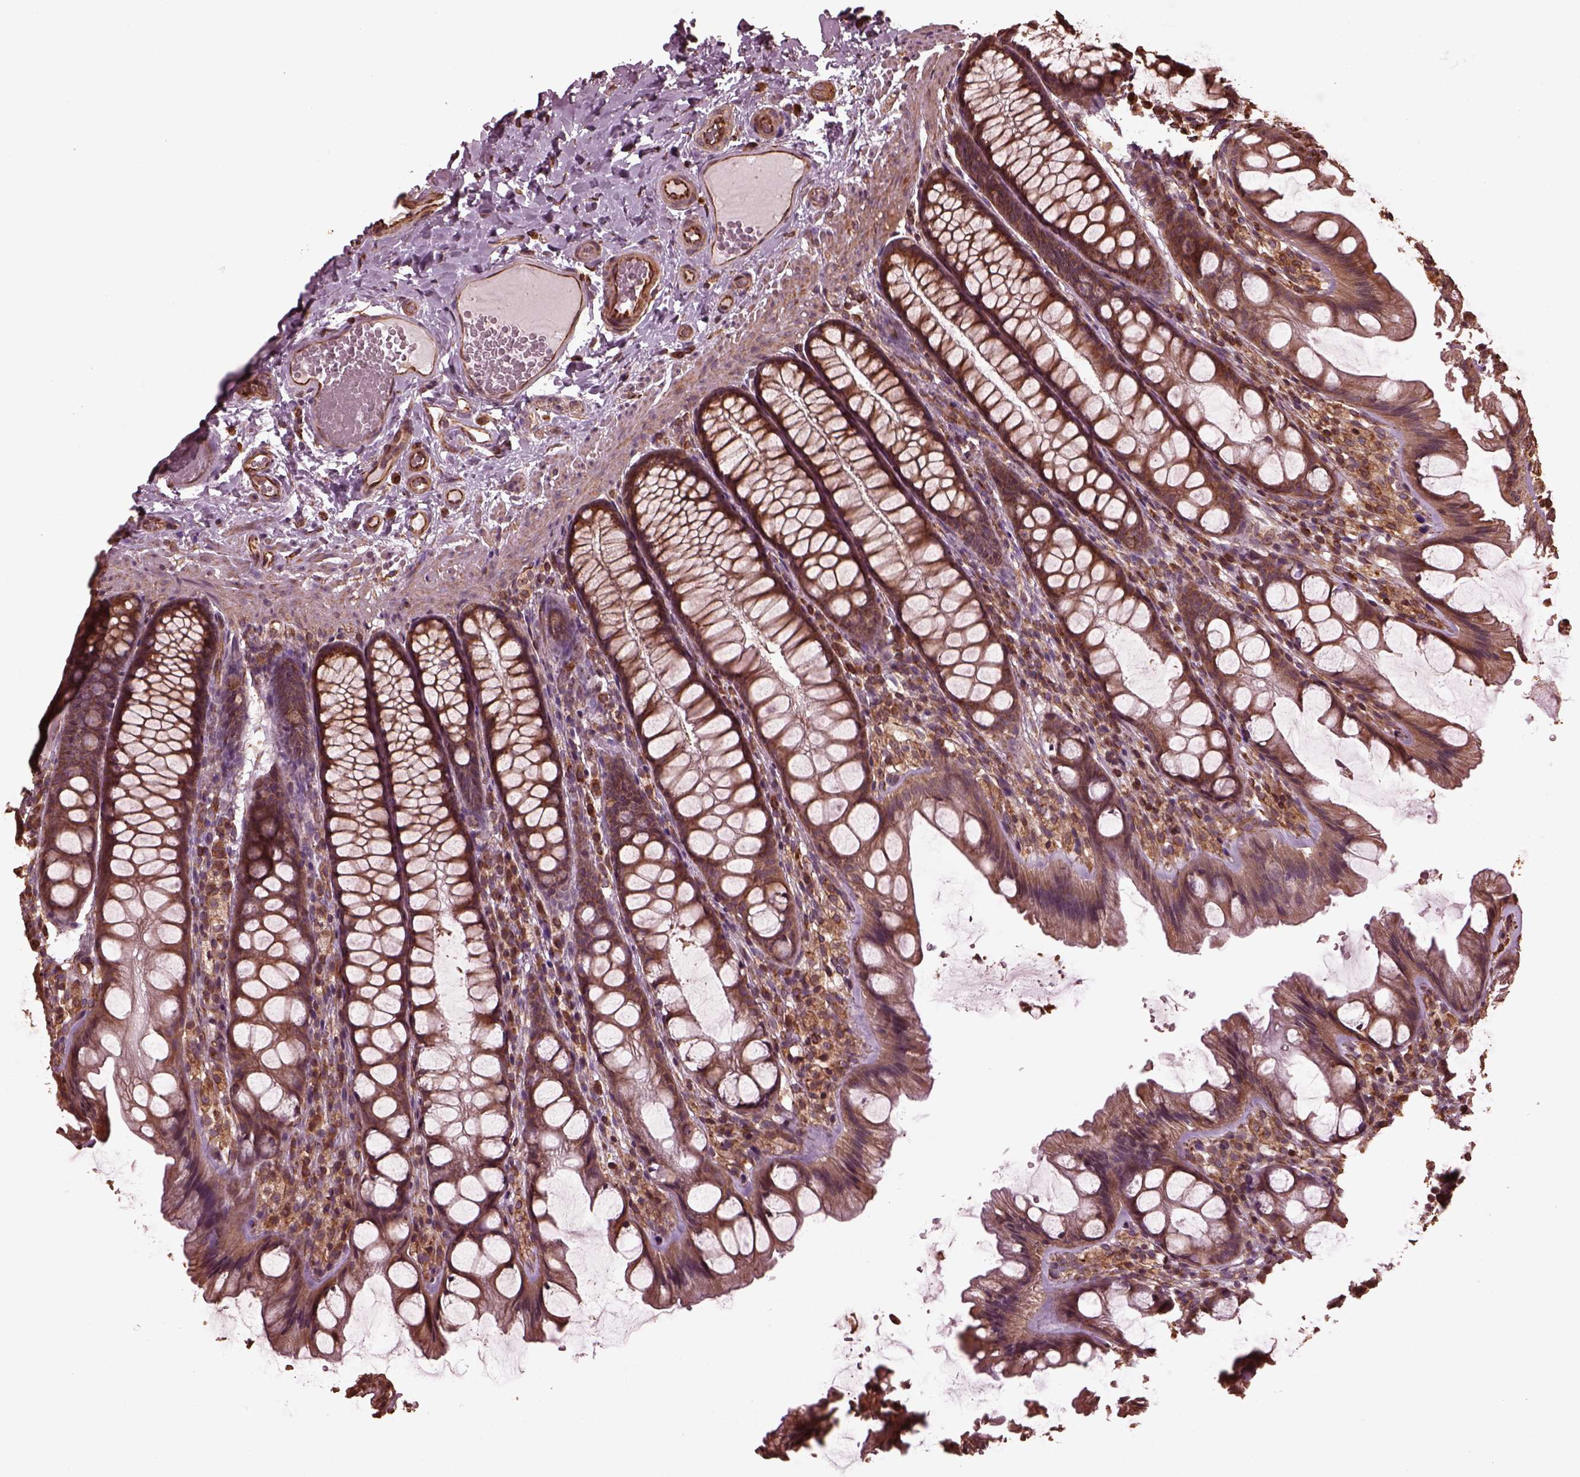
{"staining": {"intensity": "strong", "quantity": ">75%", "location": "cytoplasmic/membranous"}, "tissue": "colon", "cell_type": "Endothelial cells", "image_type": "normal", "snomed": [{"axis": "morphology", "description": "Normal tissue, NOS"}, {"axis": "topography", "description": "Colon"}], "caption": "IHC staining of normal colon, which shows high levels of strong cytoplasmic/membranous expression in approximately >75% of endothelial cells indicating strong cytoplasmic/membranous protein expression. The staining was performed using DAB (brown) for protein detection and nuclei were counterstained in hematoxylin (blue).", "gene": "GTPBP1", "patient": {"sex": "male", "age": 47}}